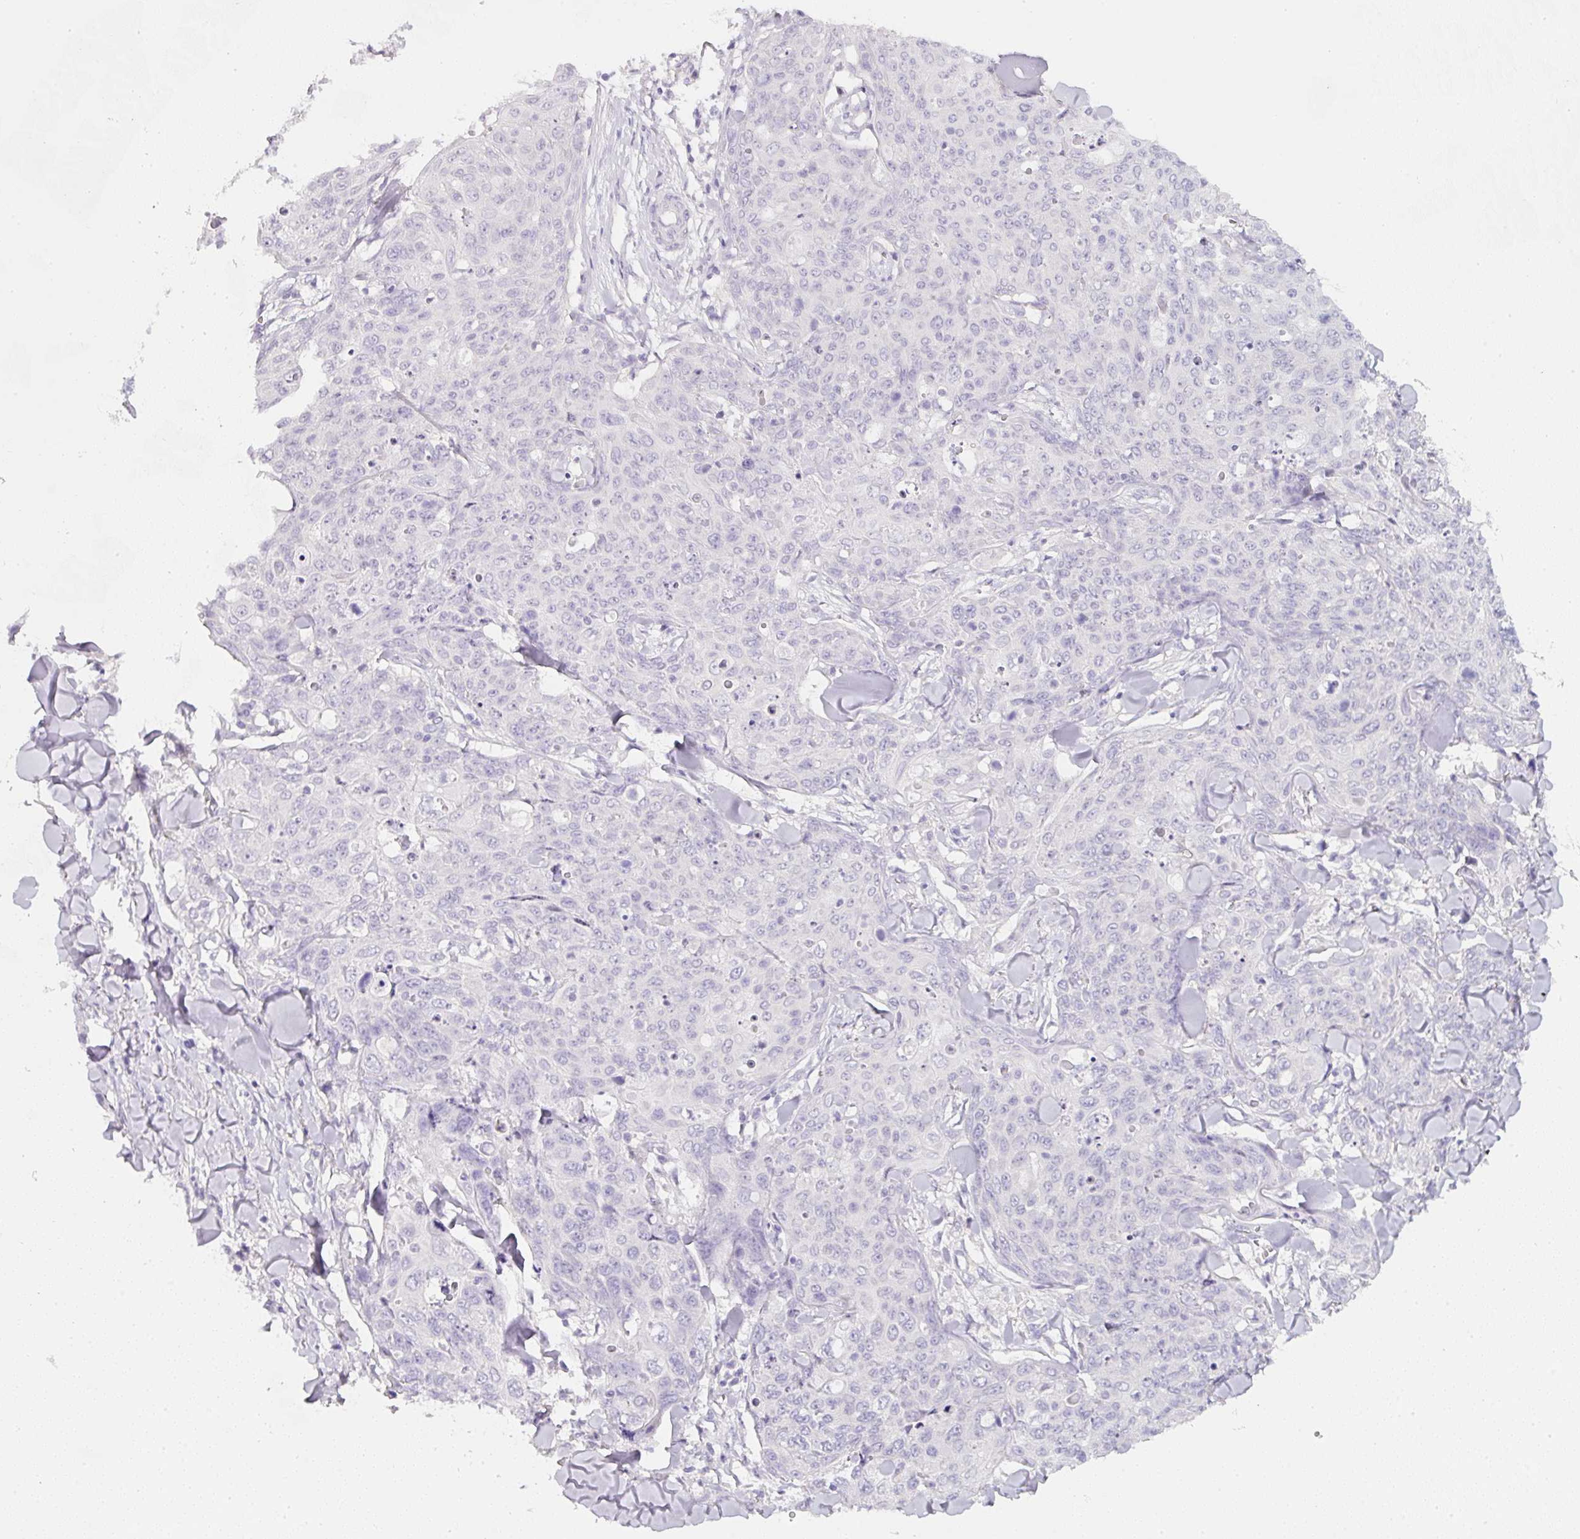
{"staining": {"intensity": "negative", "quantity": "none", "location": "none"}, "tissue": "skin cancer", "cell_type": "Tumor cells", "image_type": "cancer", "snomed": [{"axis": "morphology", "description": "Squamous cell carcinoma, NOS"}, {"axis": "topography", "description": "Skin"}, {"axis": "topography", "description": "Vulva"}], "caption": "This is an immunohistochemistry (IHC) micrograph of human skin cancer (squamous cell carcinoma). There is no positivity in tumor cells.", "gene": "SLC2A2", "patient": {"sex": "female", "age": 85}}